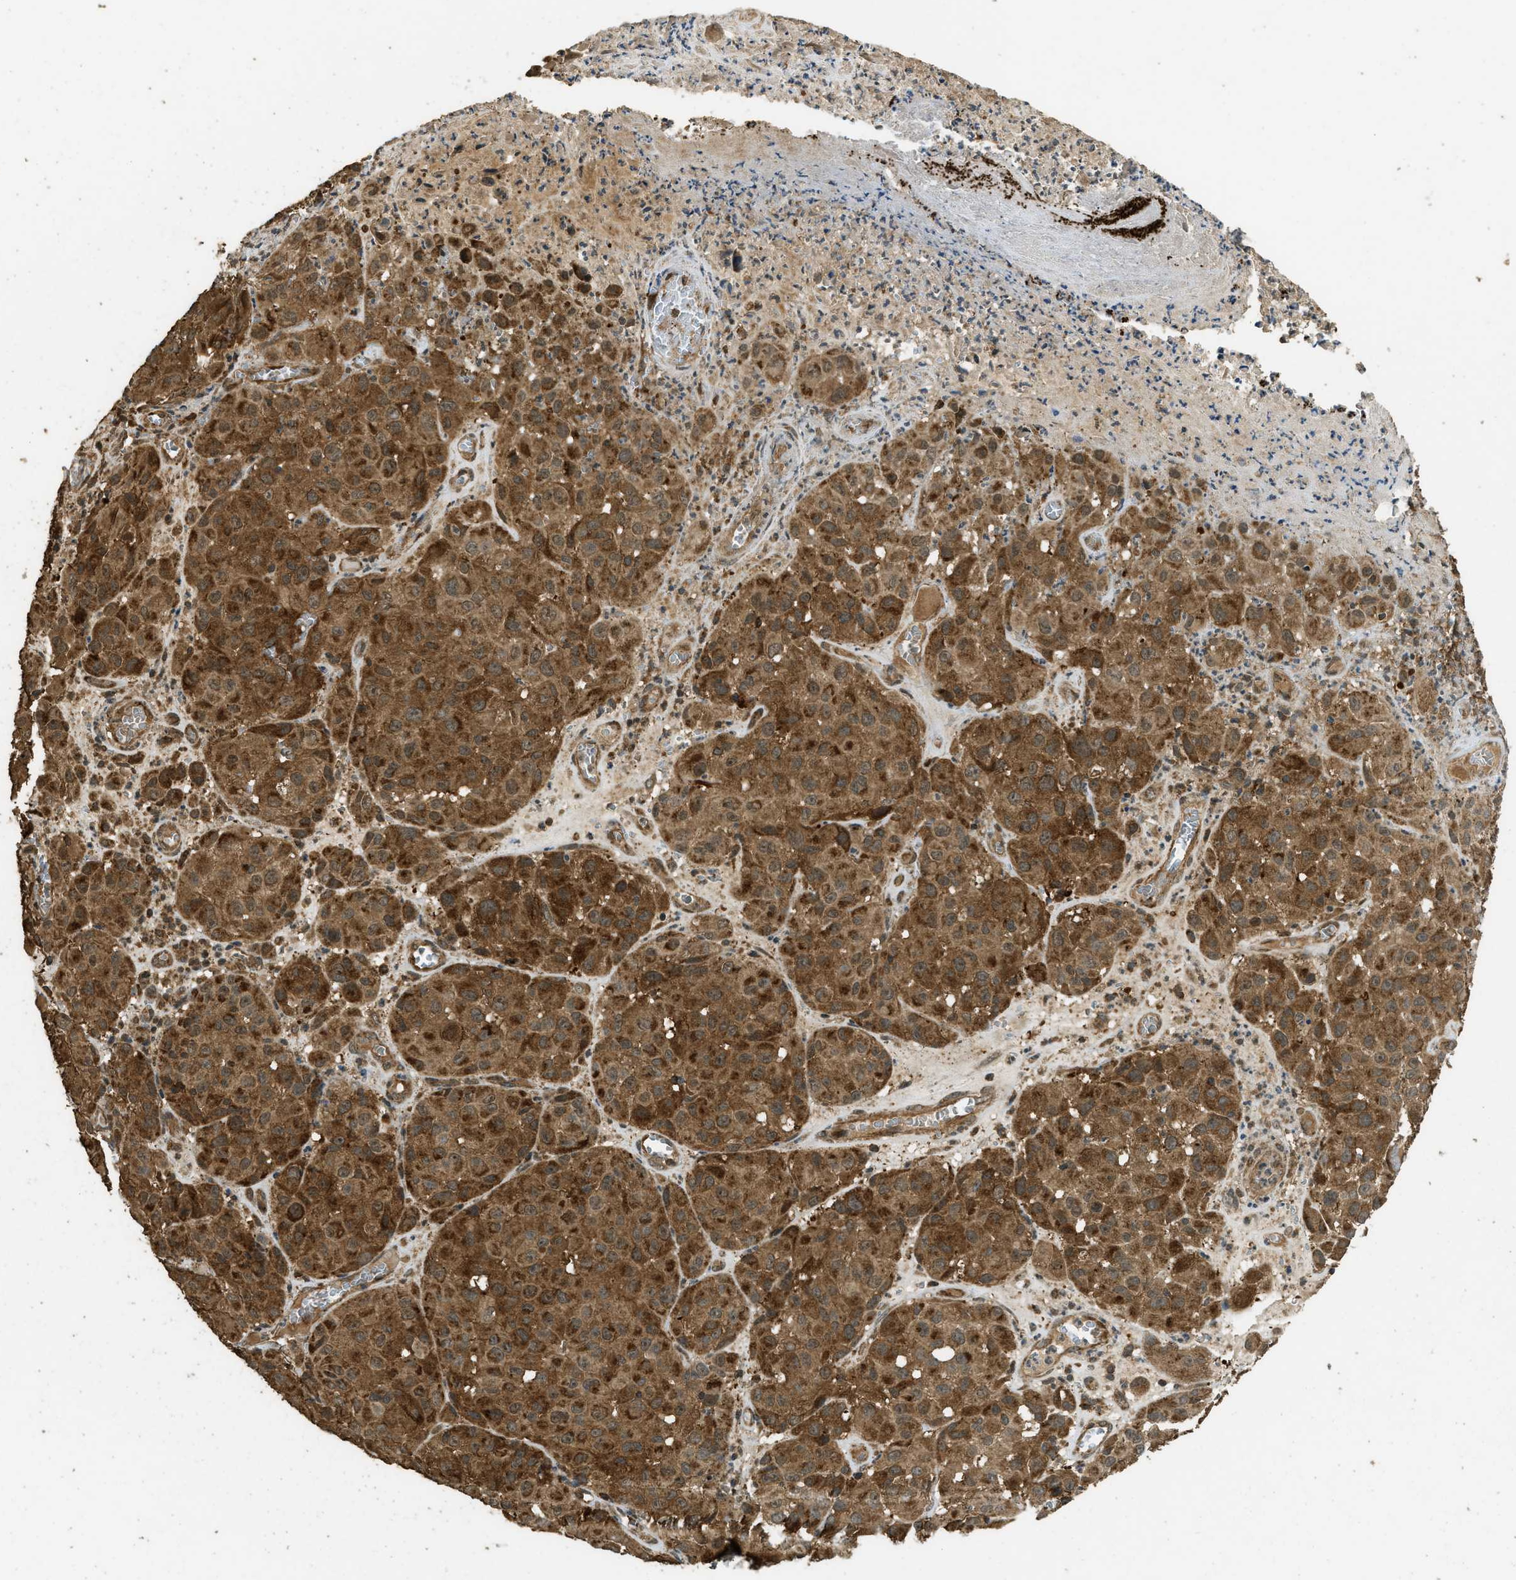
{"staining": {"intensity": "moderate", "quantity": ">75%", "location": "cytoplasmic/membranous"}, "tissue": "melanoma", "cell_type": "Tumor cells", "image_type": "cancer", "snomed": [{"axis": "morphology", "description": "Malignant melanoma, NOS"}, {"axis": "topography", "description": "Skin"}], "caption": "An image of malignant melanoma stained for a protein exhibits moderate cytoplasmic/membranous brown staining in tumor cells. (Stains: DAB (3,3'-diaminobenzidine) in brown, nuclei in blue, Microscopy: brightfield microscopy at high magnification).", "gene": "CTPS1", "patient": {"sex": "female", "age": 21}}